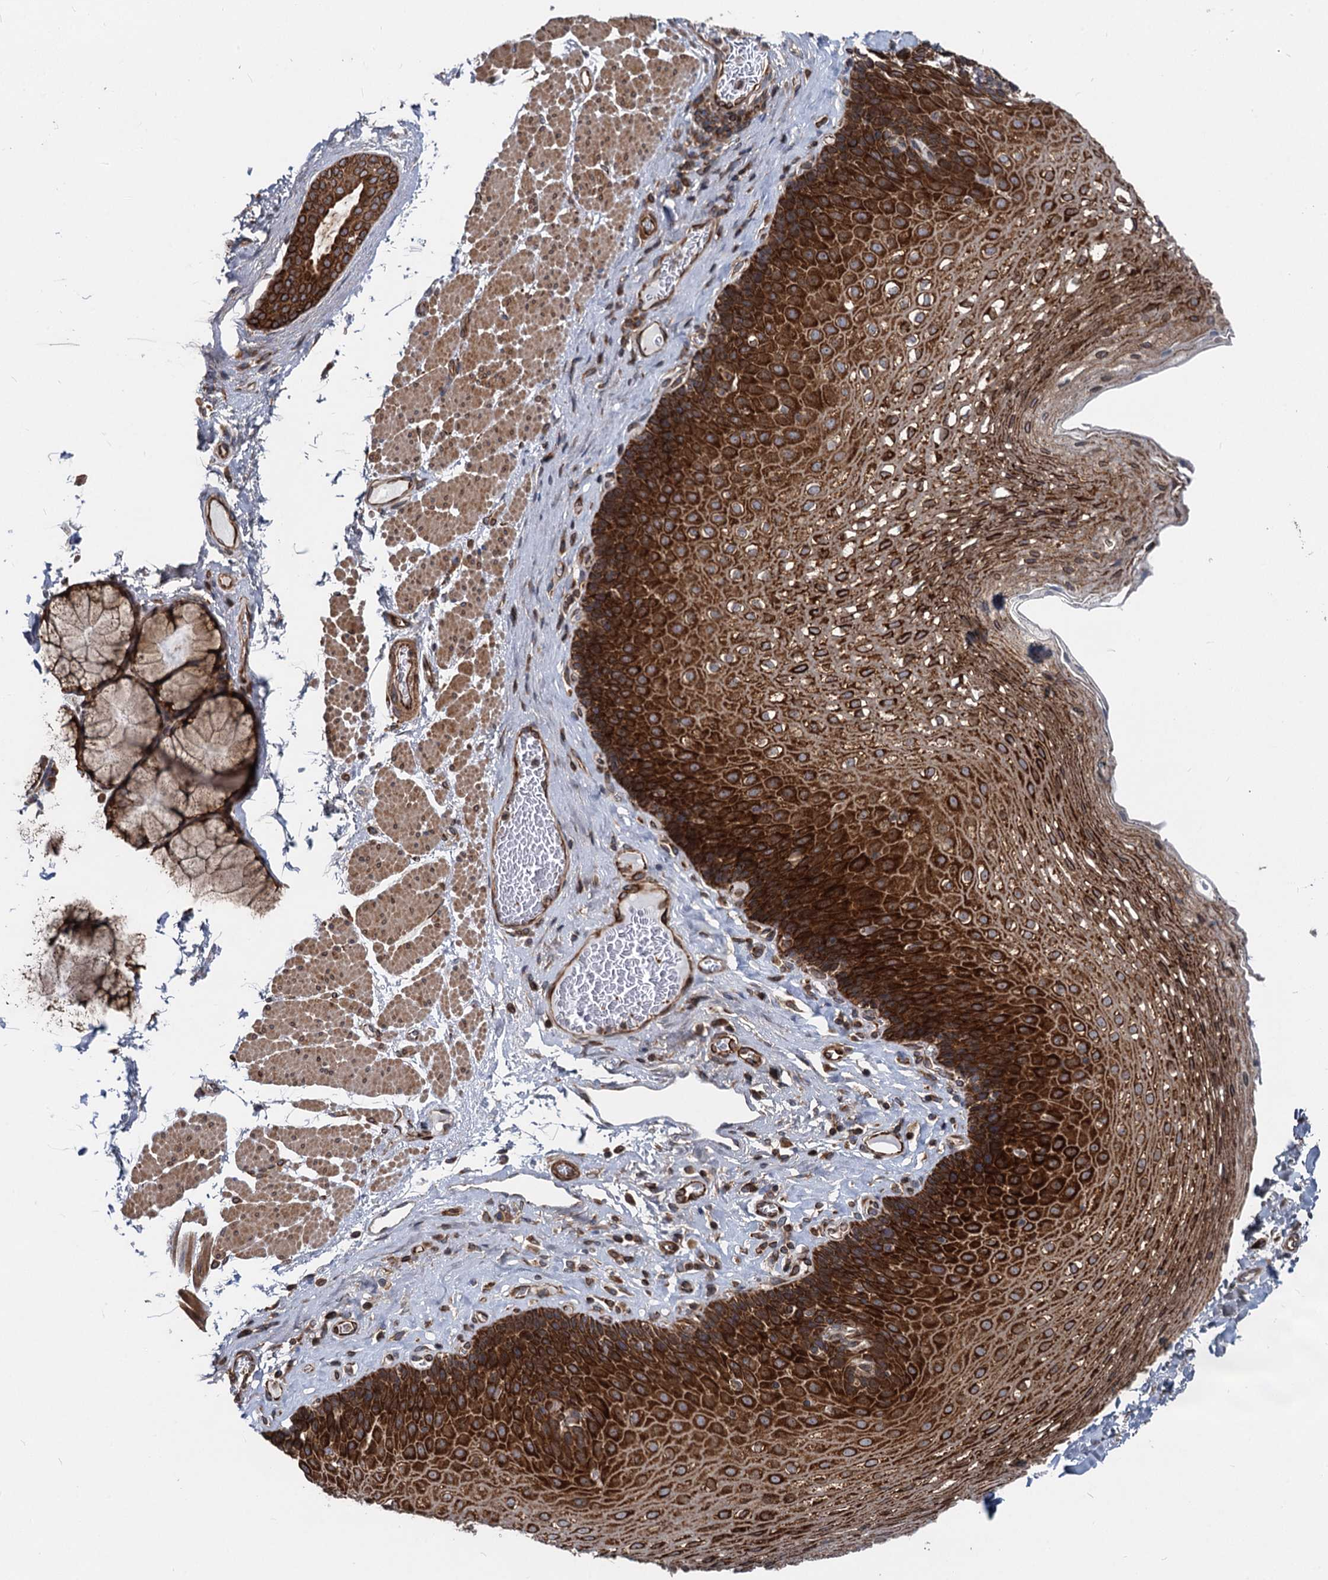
{"staining": {"intensity": "strong", "quantity": ">75%", "location": "cytoplasmic/membranous"}, "tissue": "esophagus", "cell_type": "Squamous epithelial cells", "image_type": "normal", "snomed": [{"axis": "morphology", "description": "Normal tissue, NOS"}, {"axis": "topography", "description": "Esophagus"}], "caption": "Approximately >75% of squamous epithelial cells in unremarkable human esophagus exhibit strong cytoplasmic/membranous protein expression as visualized by brown immunohistochemical staining.", "gene": "STIM1", "patient": {"sex": "female", "age": 66}}